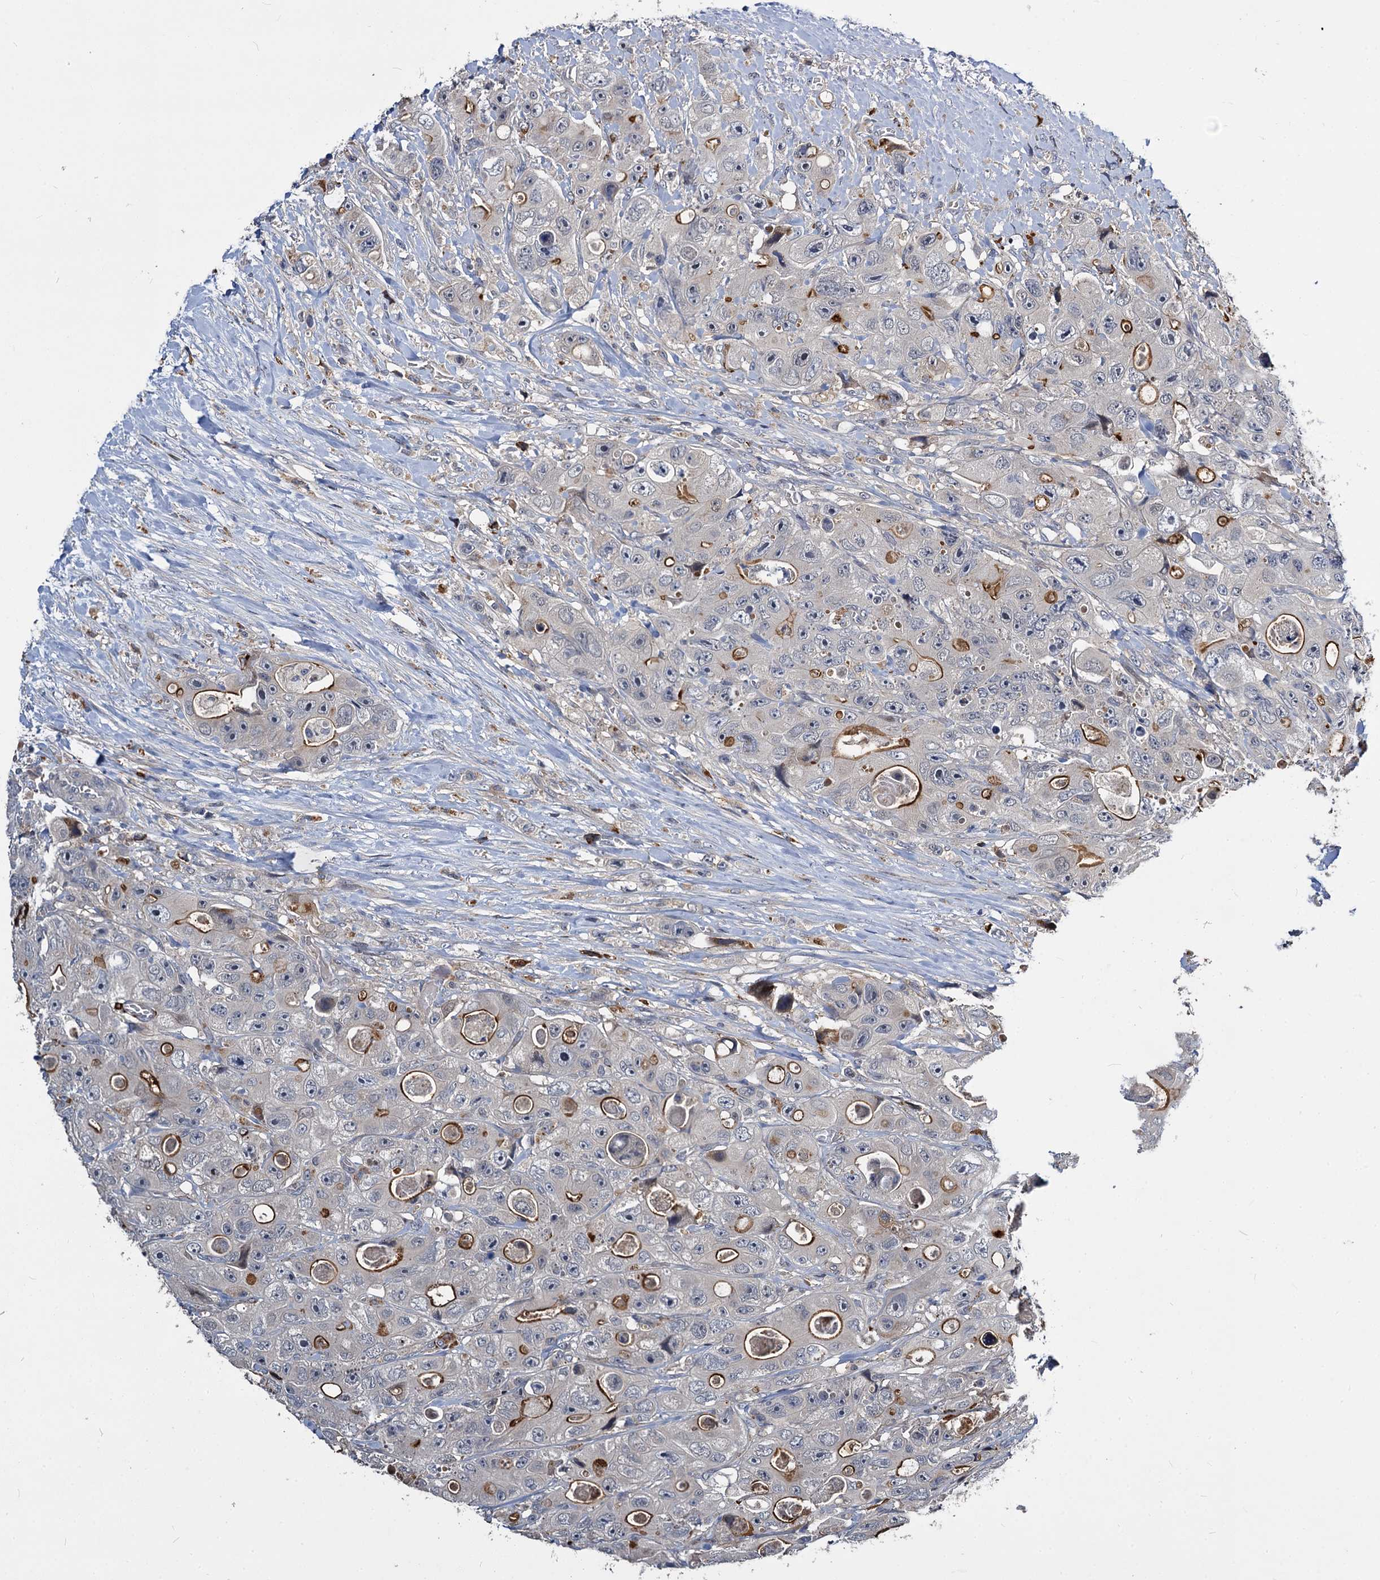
{"staining": {"intensity": "moderate", "quantity": "<25%", "location": "cytoplasmic/membranous"}, "tissue": "colorectal cancer", "cell_type": "Tumor cells", "image_type": "cancer", "snomed": [{"axis": "morphology", "description": "Adenocarcinoma, NOS"}, {"axis": "topography", "description": "Colon"}], "caption": "There is low levels of moderate cytoplasmic/membranous staining in tumor cells of adenocarcinoma (colorectal), as demonstrated by immunohistochemical staining (brown color).", "gene": "ATG101", "patient": {"sex": "female", "age": 46}}